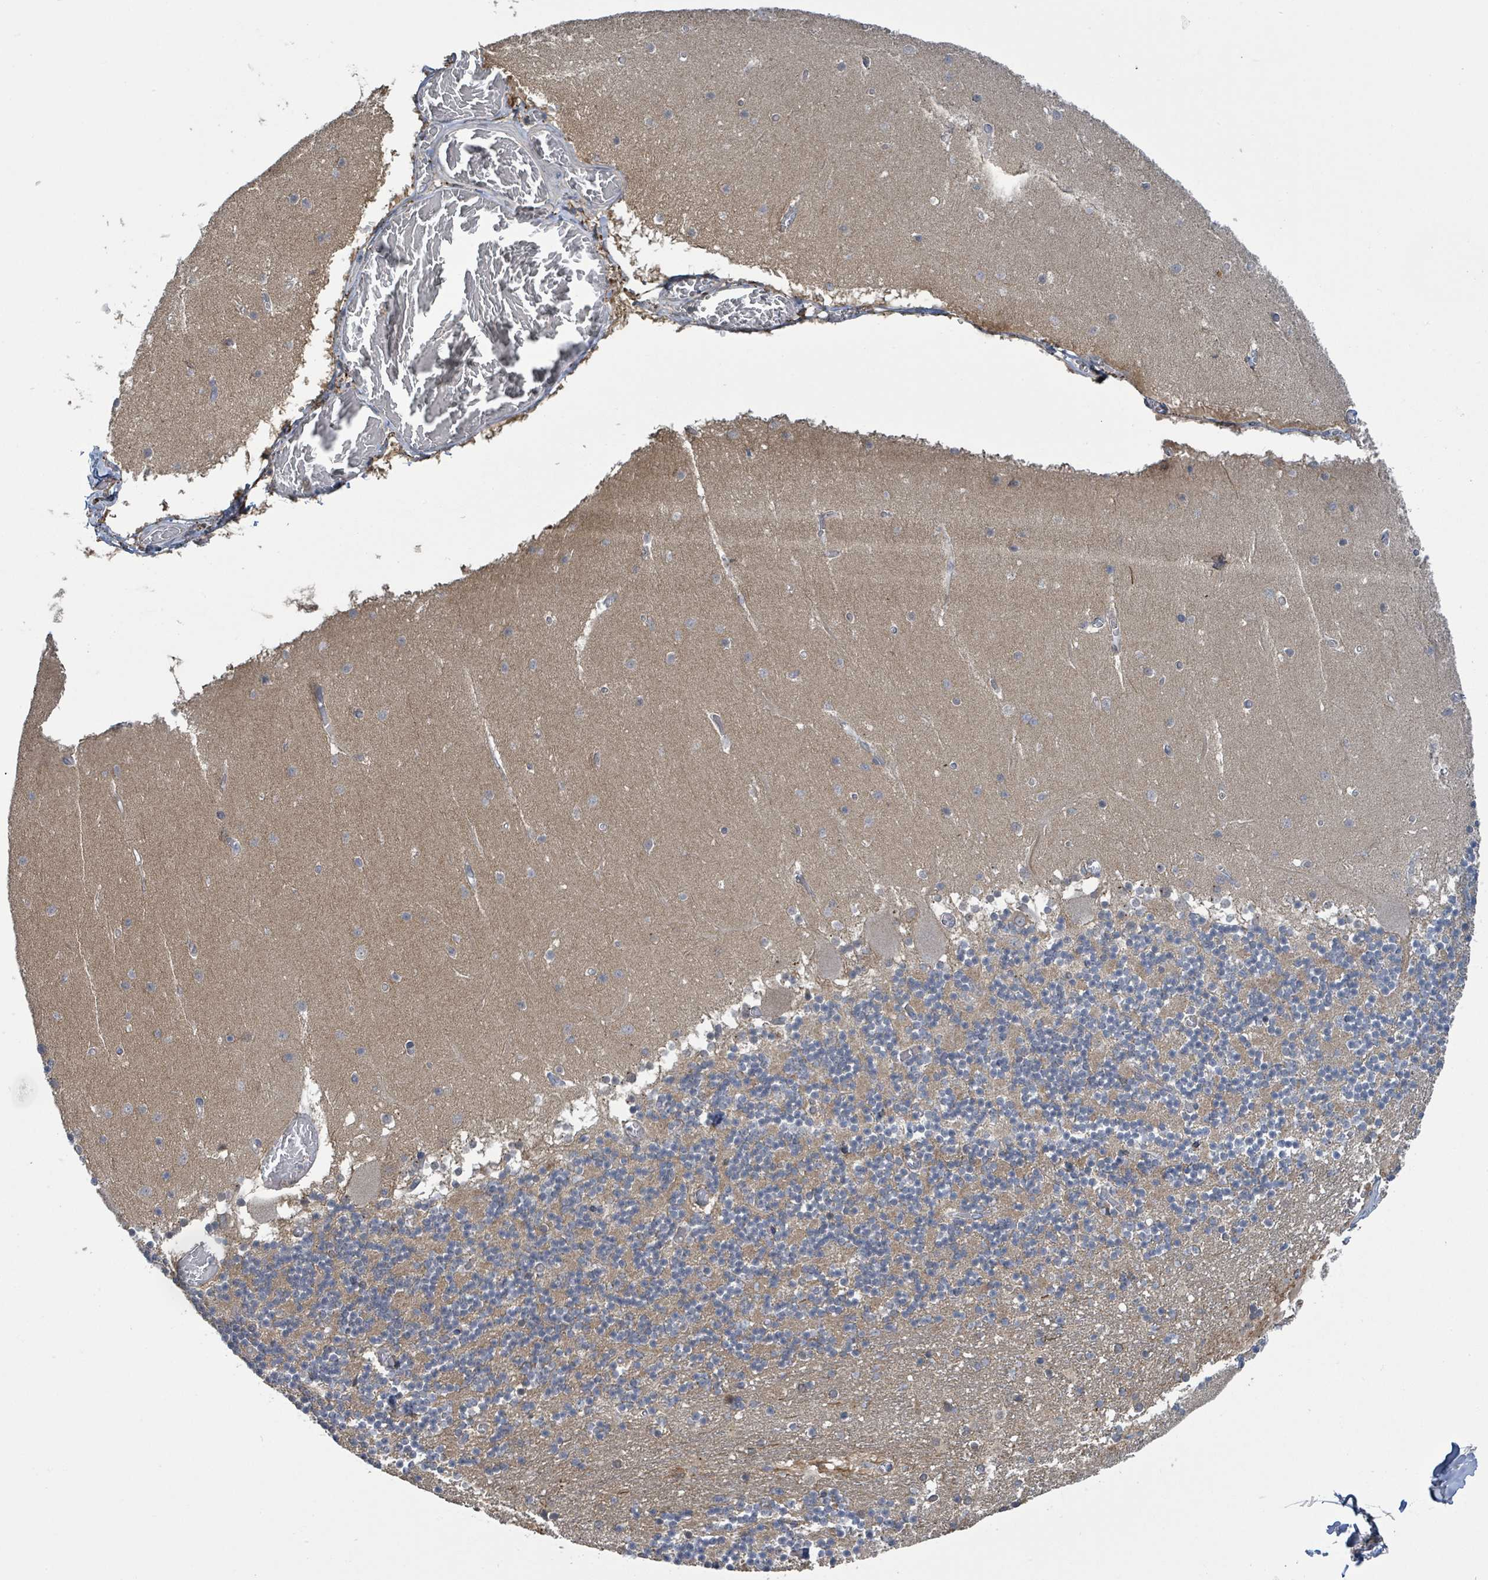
{"staining": {"intensity": "weak", "quantity": ">75%", "location": "cytoplasmic/membranous"}, "tissue": "cerebellum", "cell_type": "Cells in granular layer", "image_type": "normal", "snomed": [{"axis": "morphology", "description": "Normal tissue, NOS"}, {"axis": "topography", "description": "Cerebellum"}], "caption": "DAB (3,3'-diaminobenzidine) immunohistochemical staining of normal cerebellum exhibits weak cytoplasmic/membranous protein positivity in approximately >75% of cells in granular layer.", "gene": "CCDC121", "patient": {"sex": "female", "age": 28}}